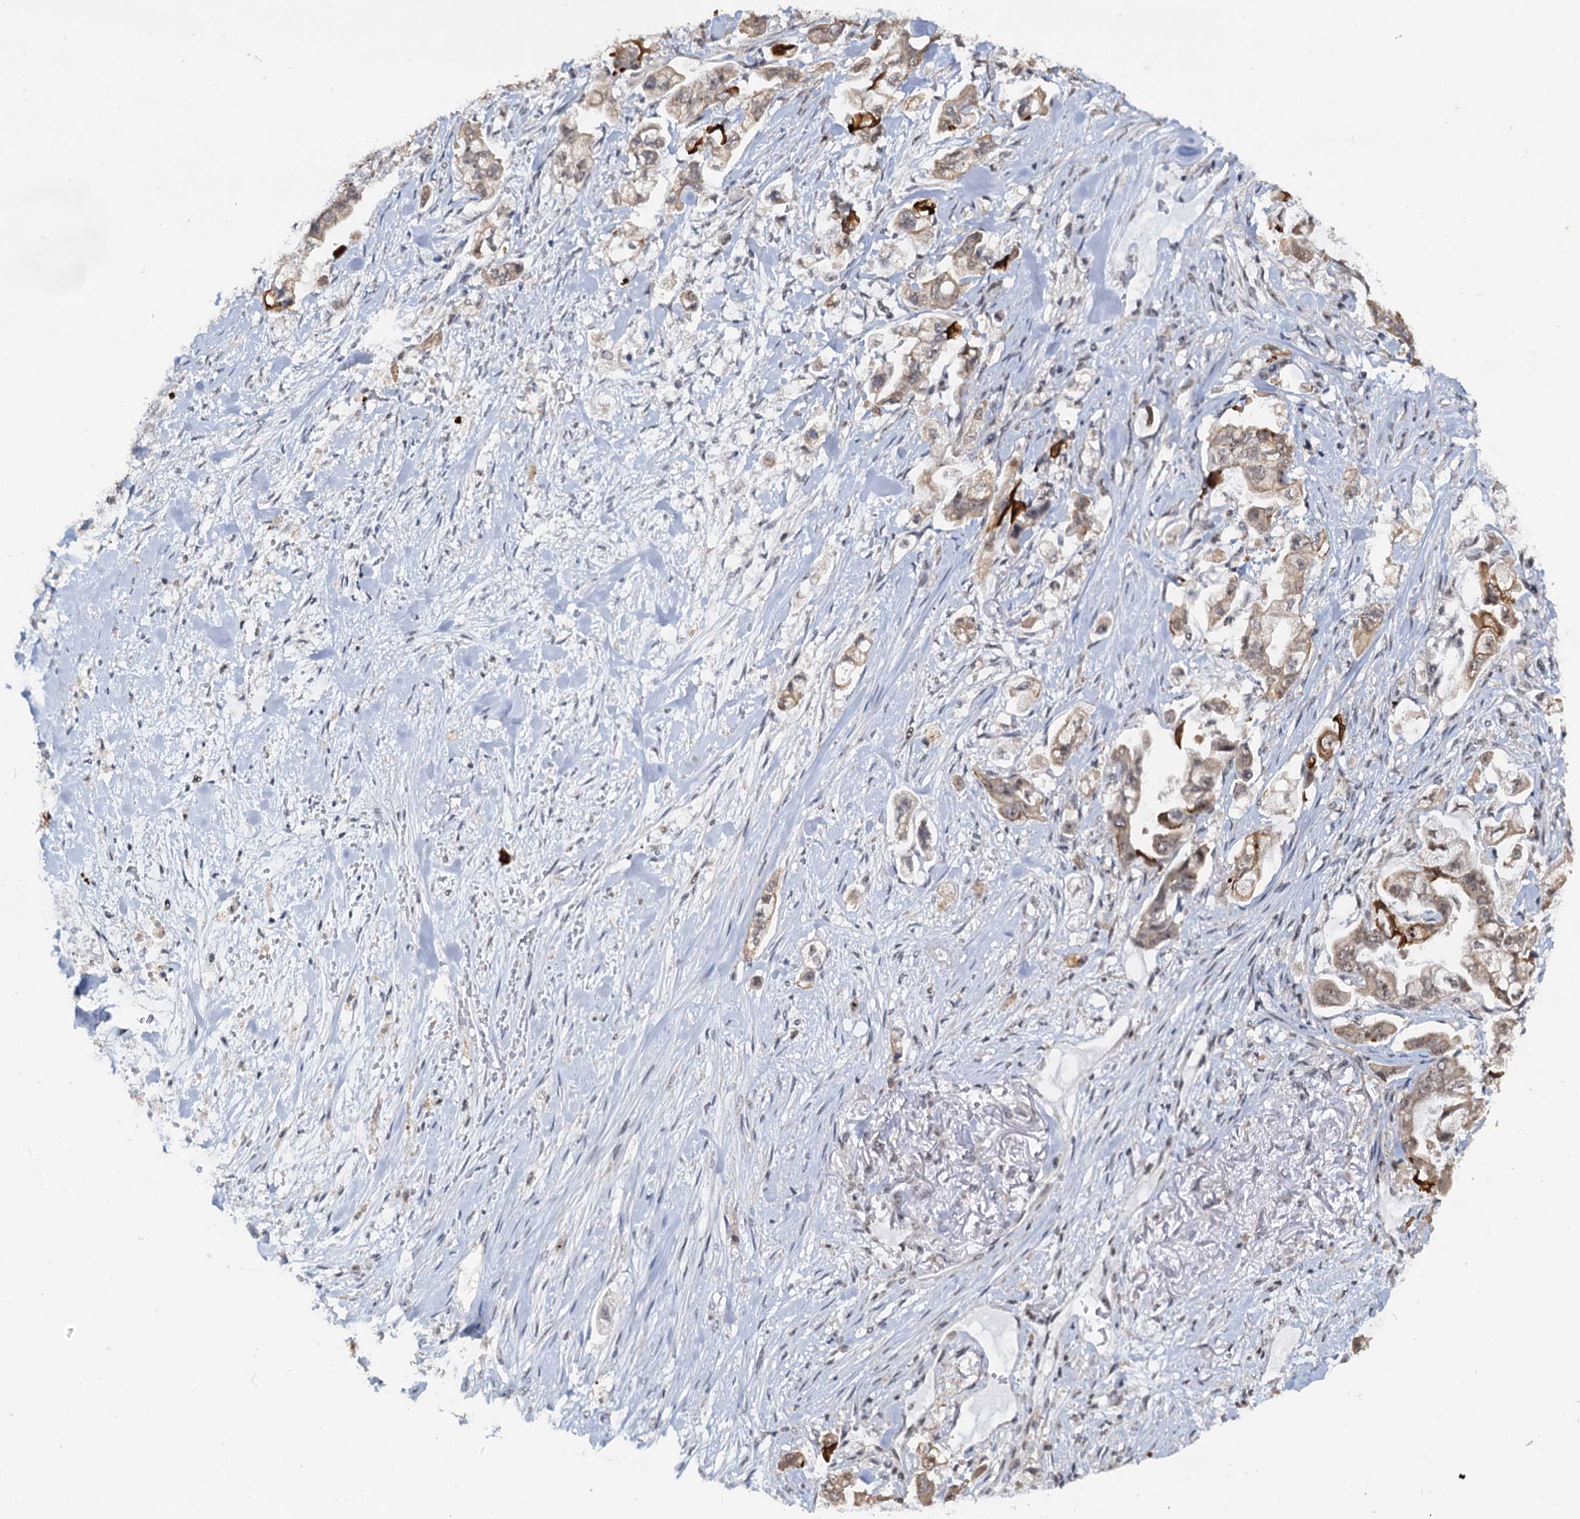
{"staining": {"intensity": "strong", "quantity": "<25%", "location": "cytoplasmic/membranous"}, "tissue": "stomach cancer", "cell_type": "Tumor cells", "image_type": "cancer", "snomed": [{"axis": "morphology", "description": "Adenocarcinoma, NOS"}, {"axis": "topography", "description": "Stomach"}], "caption": "High-power microscopy captured an immunohistochemistry micrograph of stomach cancer, revealing strong cytoplasmic/membranous expression in about <25% of tumor cells.", "gene": "NAT10", "patient": {"sex": "male", "age": 62}}